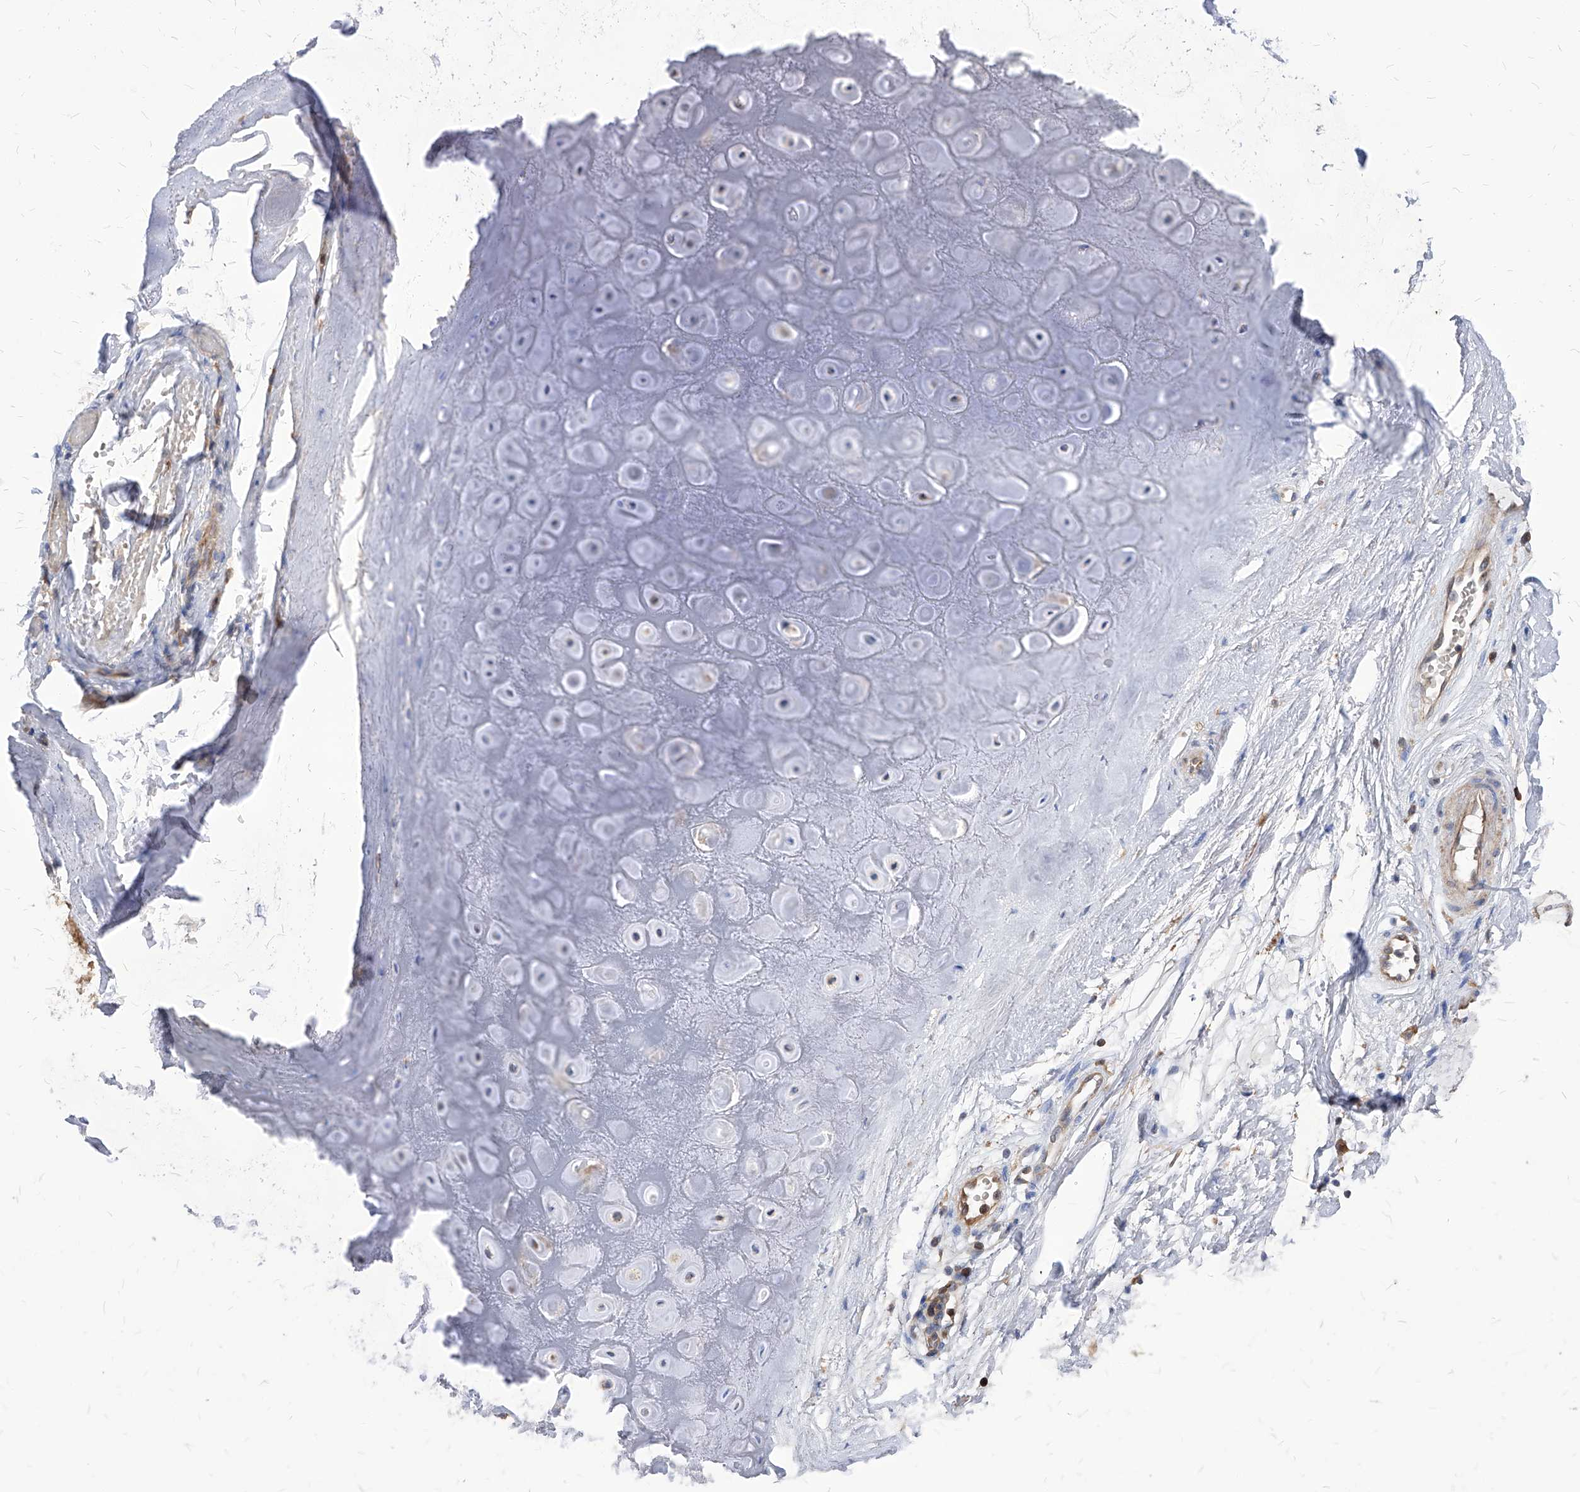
{"staining": {"intensity": "negative", "quantity": "none", "location": "none"}, "tissue": "adipose tissue", "cell_type": "Adipocytes", "image_type": "normal", "snomed": [{"axis": "morphology", "description": "Normal tissue, NOS"}, {"axis": "morphology", "description": "Basal cell carcinoma"}, {"axis": "topography", "description": "Skin"}], "caption": "Immunohistochemistry (IHC) histopathology image of unremarkable adipose tissue stained for a protein (brown), which exhibits no expression in adipocytes.", "gene": "ABRACL", "patient": {"sex": "female", "age": 89}}